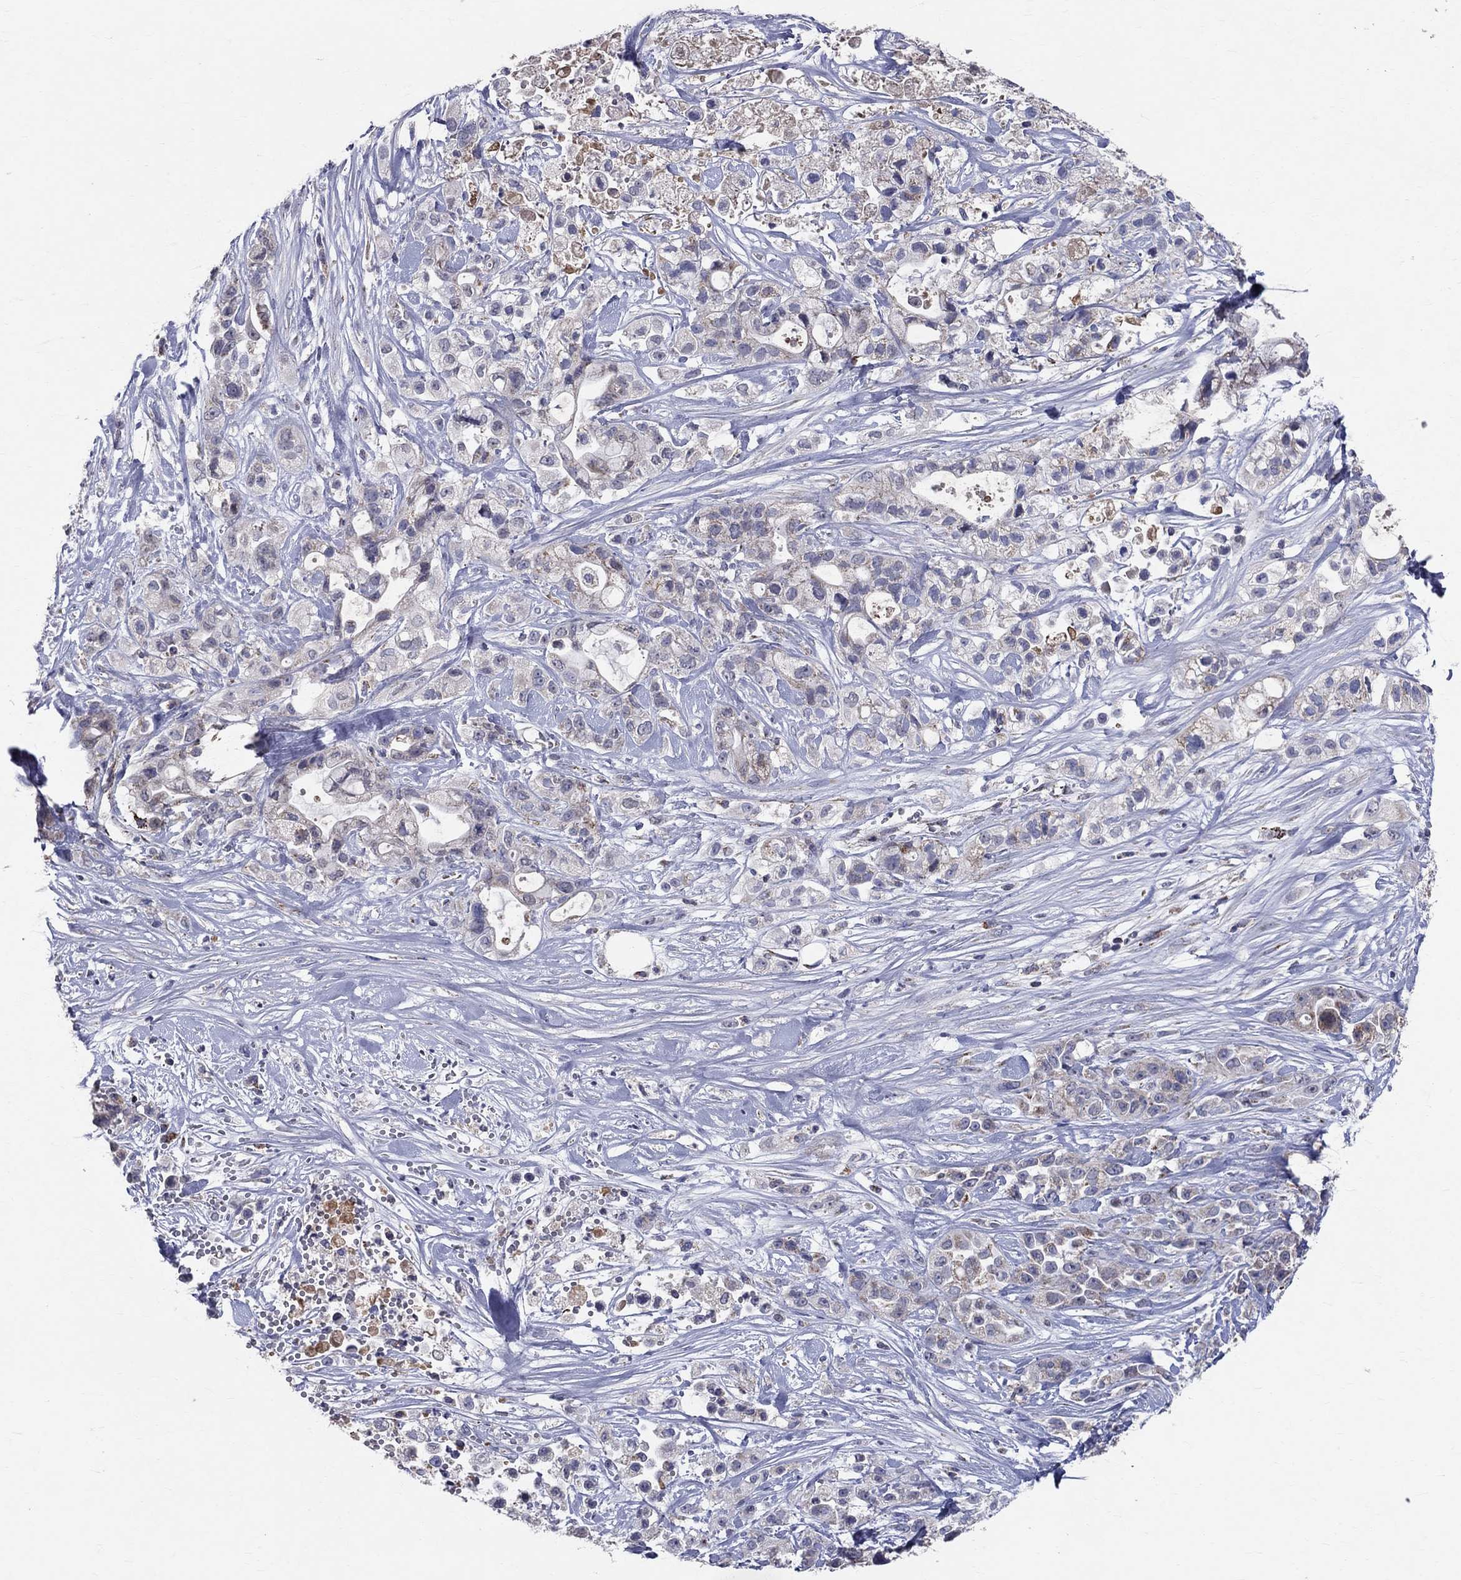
{"staining": {"intensity": "weak", "quantity": "<25%", "location": "cytoplasmic/membranous"}, "tissue": "pancreatic cancer", "cell_type": "Tumor cells", "image_type": "cancer", "snomed": [{"axis": "morphology", "description": "Adenocarcinoma, NOS"}, {"axis": "topography", "description": "Pancreas"}], "caption": "Image shows no protein staining in tumor cells of pancreatic cancer (adenocarcinoma) tissue.", "gene": "SLC4A10", "patient": {"sex": "male", "age": 44}}